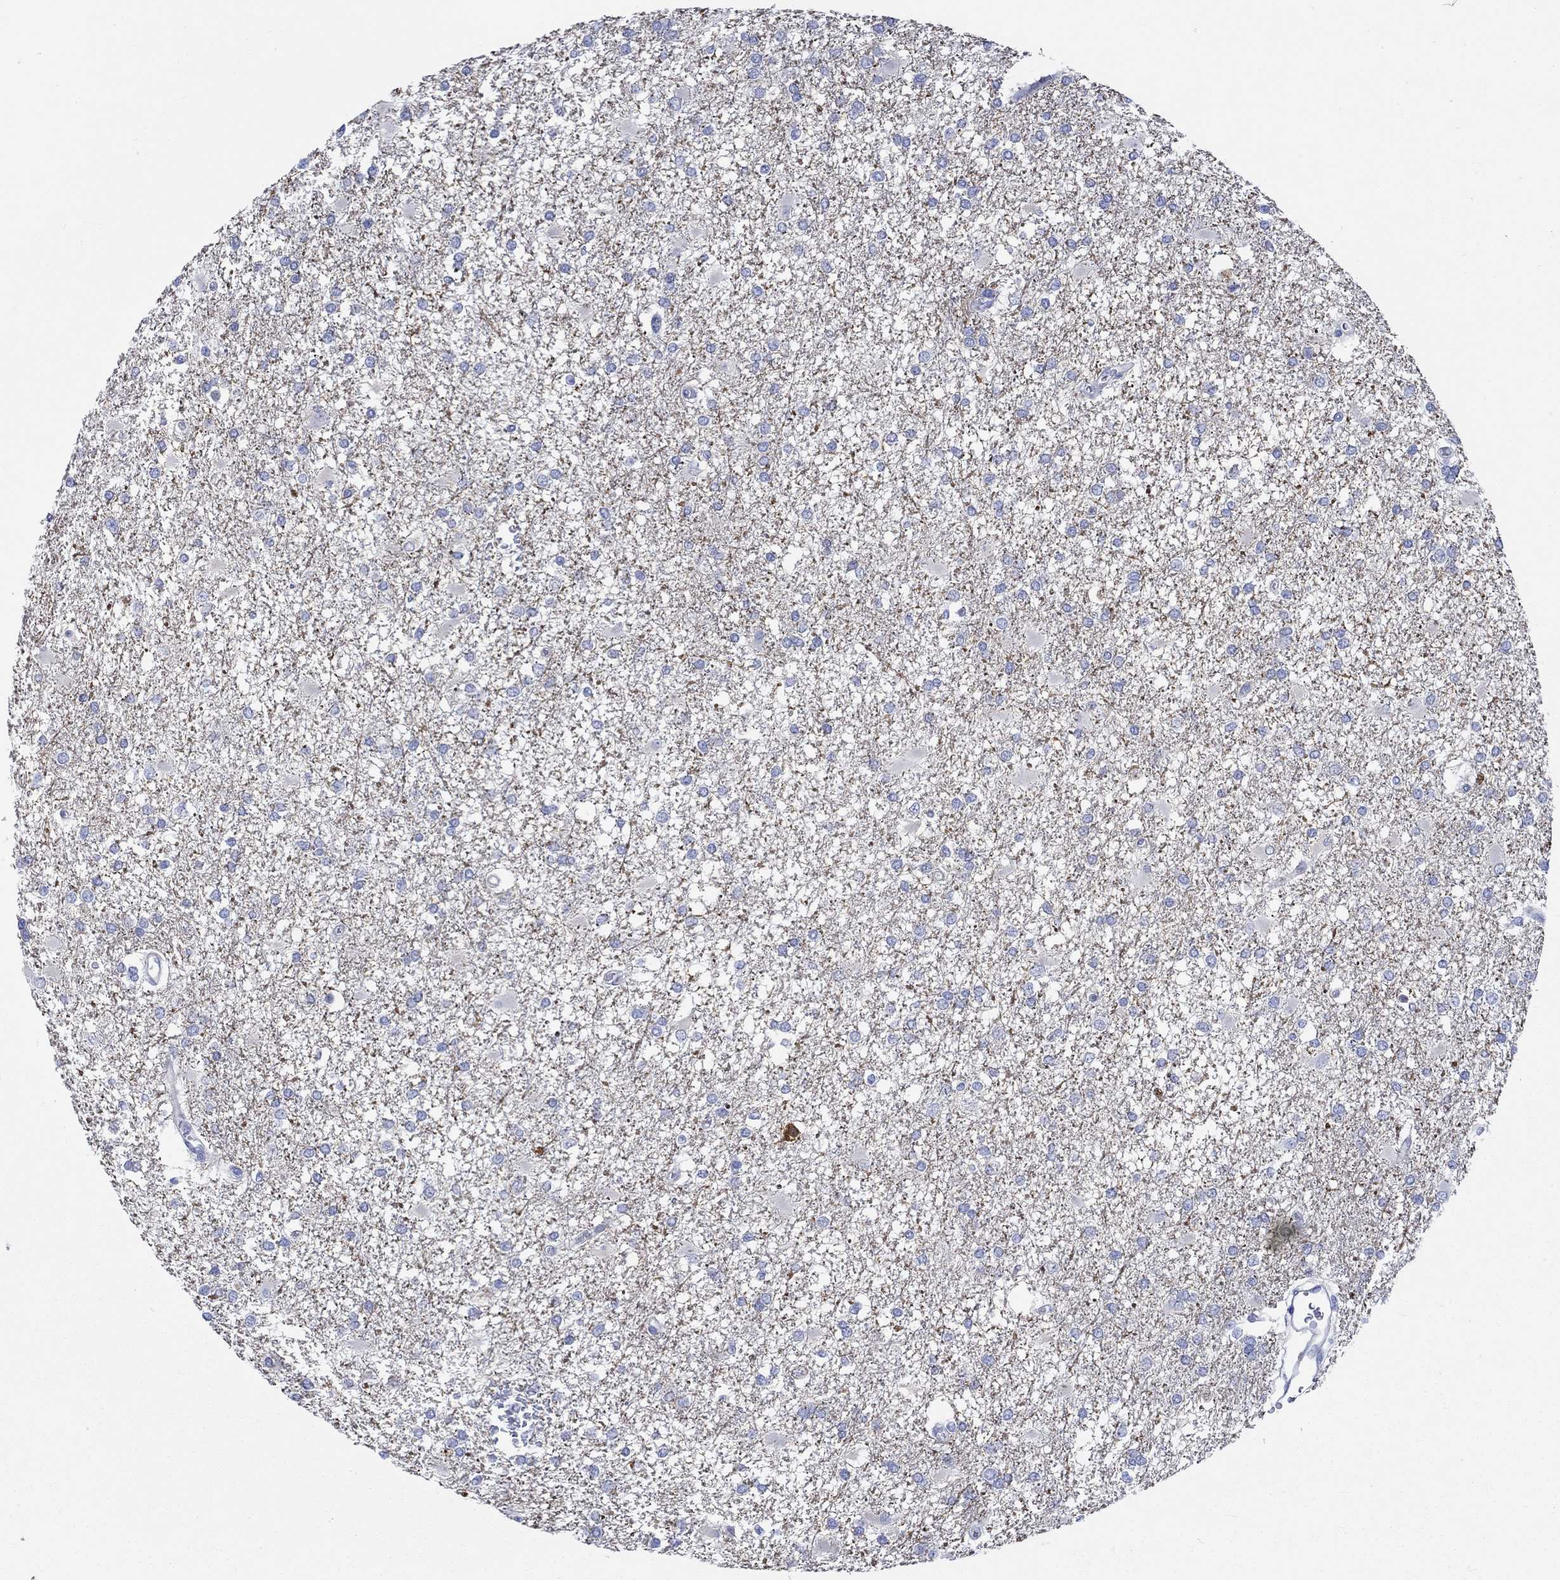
{"staining": {"intensity": "negative", "quantity": "none", "location": "none"}, "tissue": "glioma", "cell_type": "Tumor cells", "image_type": "cancer", "snomed": [{"axis": "morphology", "description": "Glioma, malignant, High grade"}, {"axis": "topography", "description": "Cerebral cortex"}], "caption": "The IHC image has no significant expression in tumor cells of glioma tissue.", "gene": "CPLX2", "patient": {"sex": "male", "age": 79}}